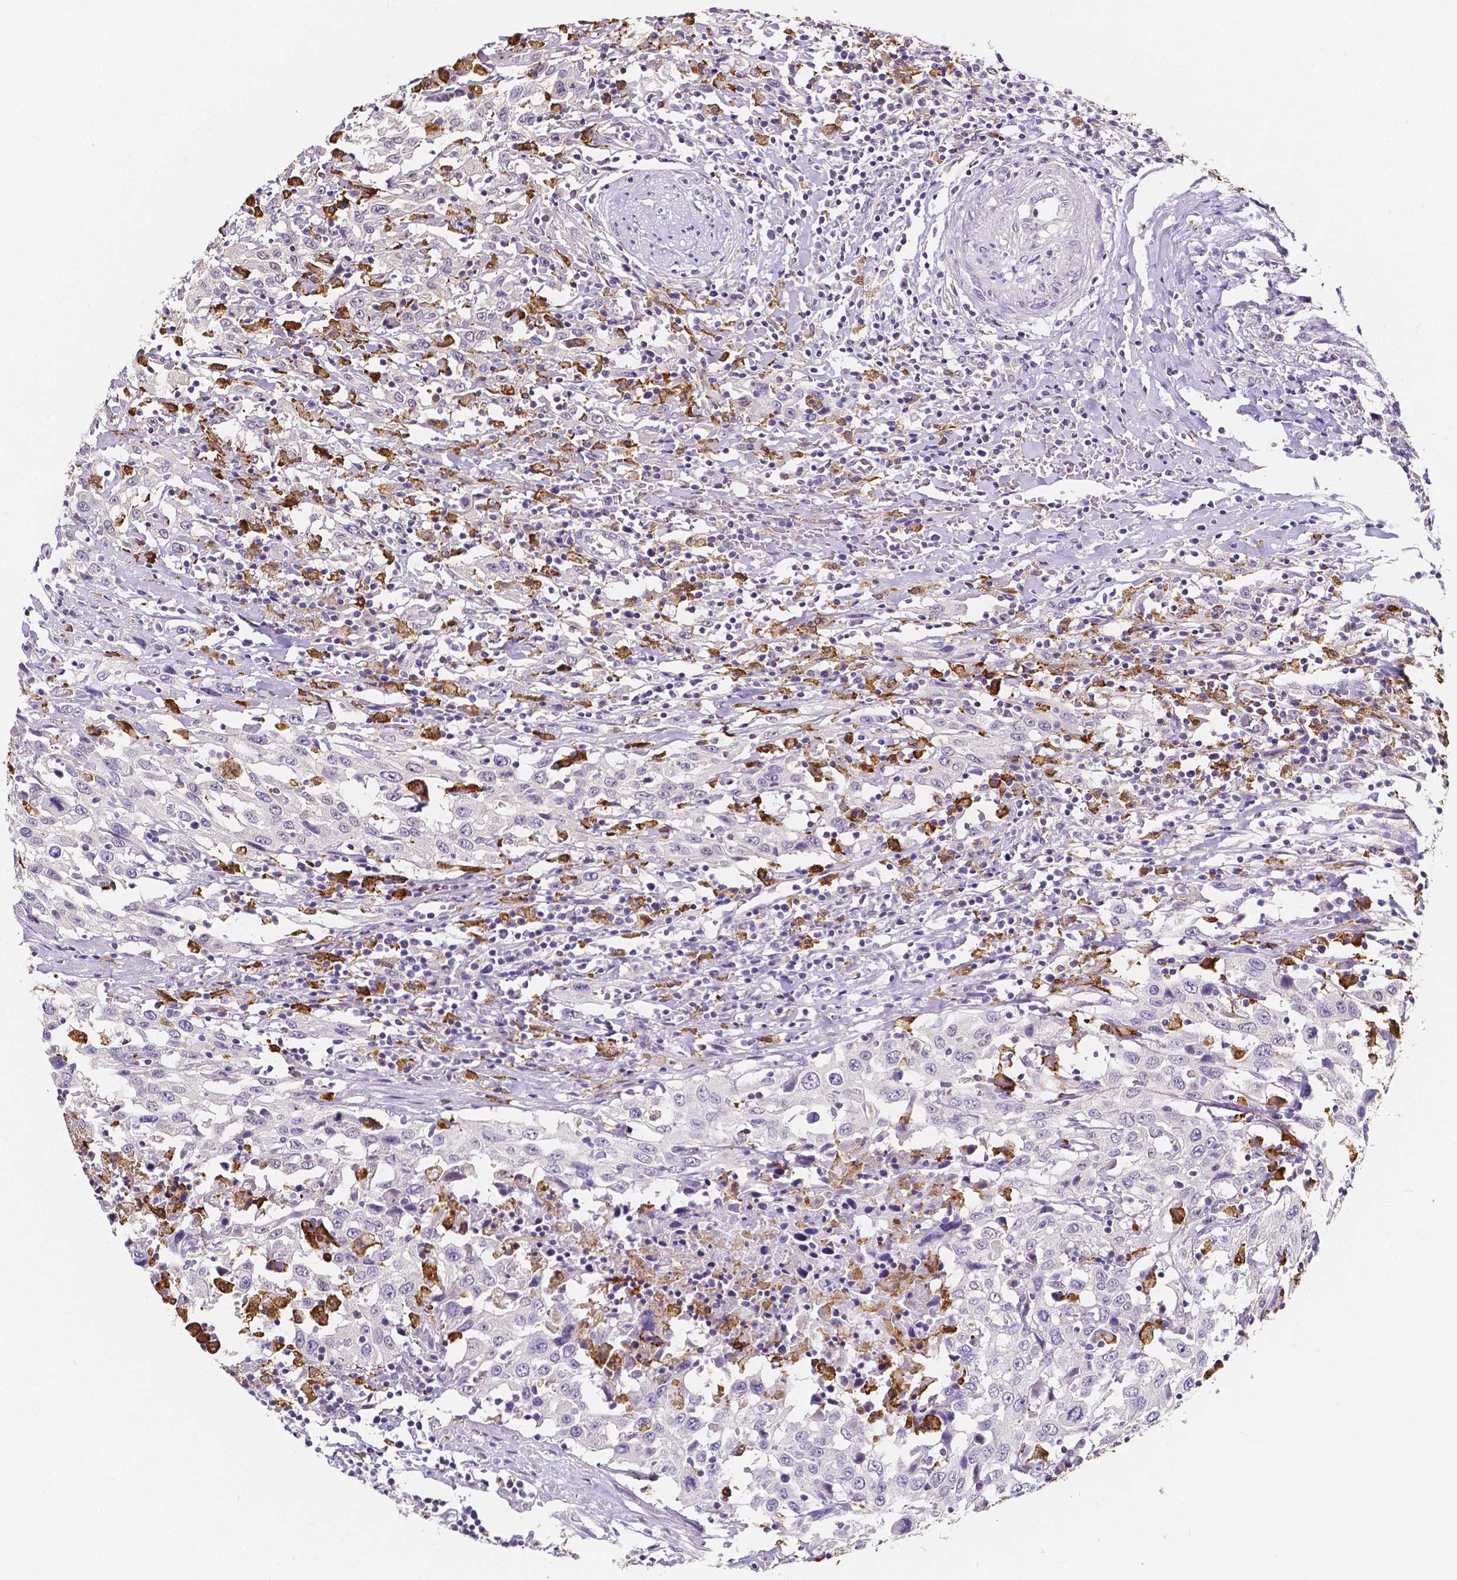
{"staining": {"intensity": "negative", "quantity": "none", "location": "none"}, "tissue": "urothelial cancer", "cell_type": "Tumor cells", "image_type": "cancer", "snomed": [{"axis": "morphology", "description": "Urothelial carcinoma, High grade"}, {"axis": "topography", "description": "Urinary bladder"}], "caption": "Micrograph shows no protein staining in tumor cells of urothelial cancer tissue.", "gene": "ACP5", "patient": {"sex": "male", "age": 61}}